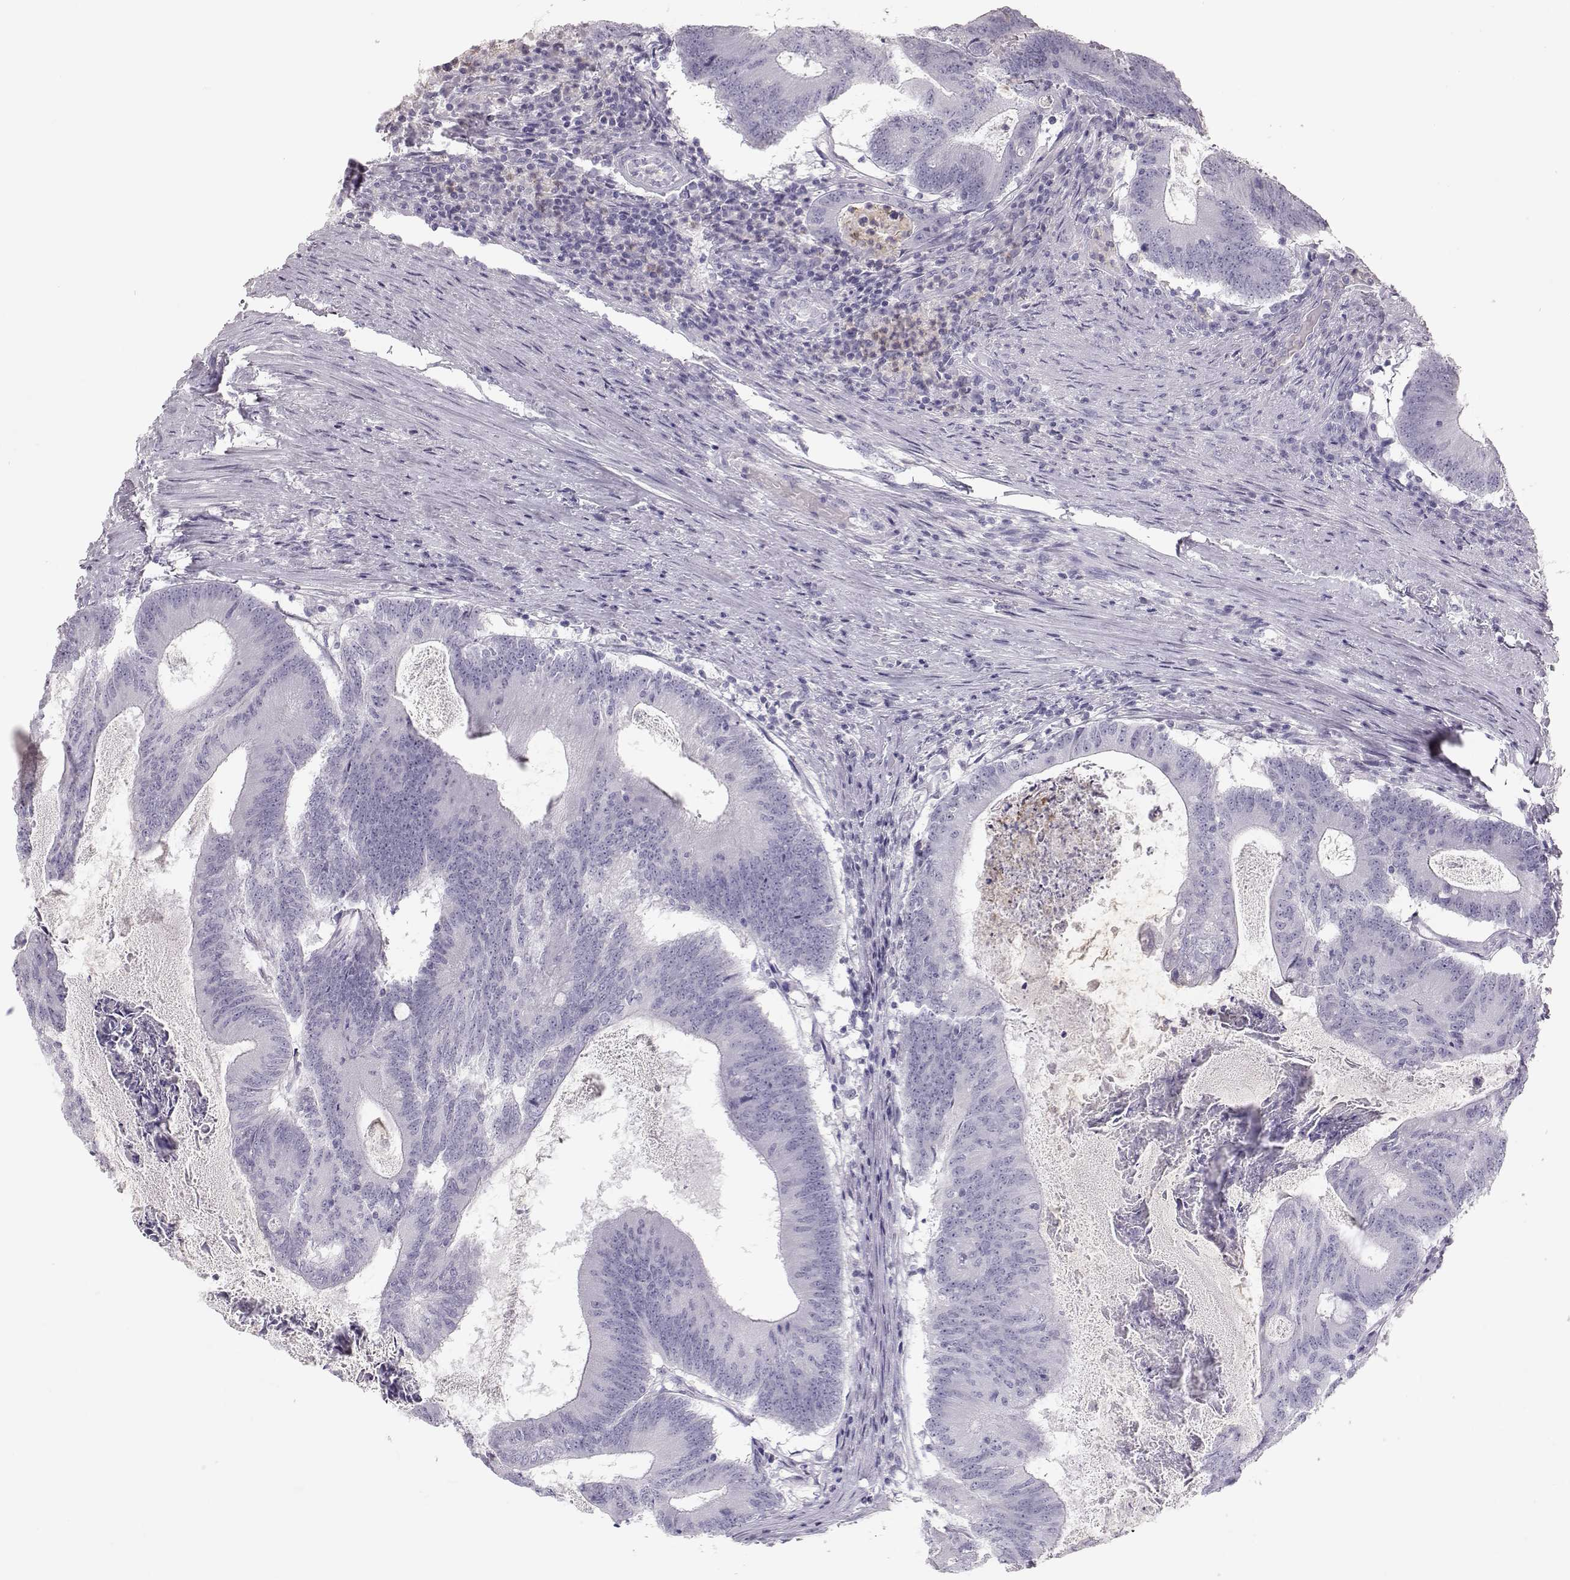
{"staining": {"intensity": "negative", "quantity": "none", "location": "none"}, "tissue": "colorectal cancer", "cell_type": "Tumor cells", "image_type": "cancer", "snomed": [{"axis": "morphology", "description": "Adenocarcinoma, NOS"}, {"axis": "topography", "description": "Colon"}], "caption": "A high-resolution photomicrograph shows IHC staining of colorectal cancer (adenocarcinoma), which reveals no significant expression in tumor cells.", "gene": "MIP", "patient": {"sex": "female", "age": 70}}